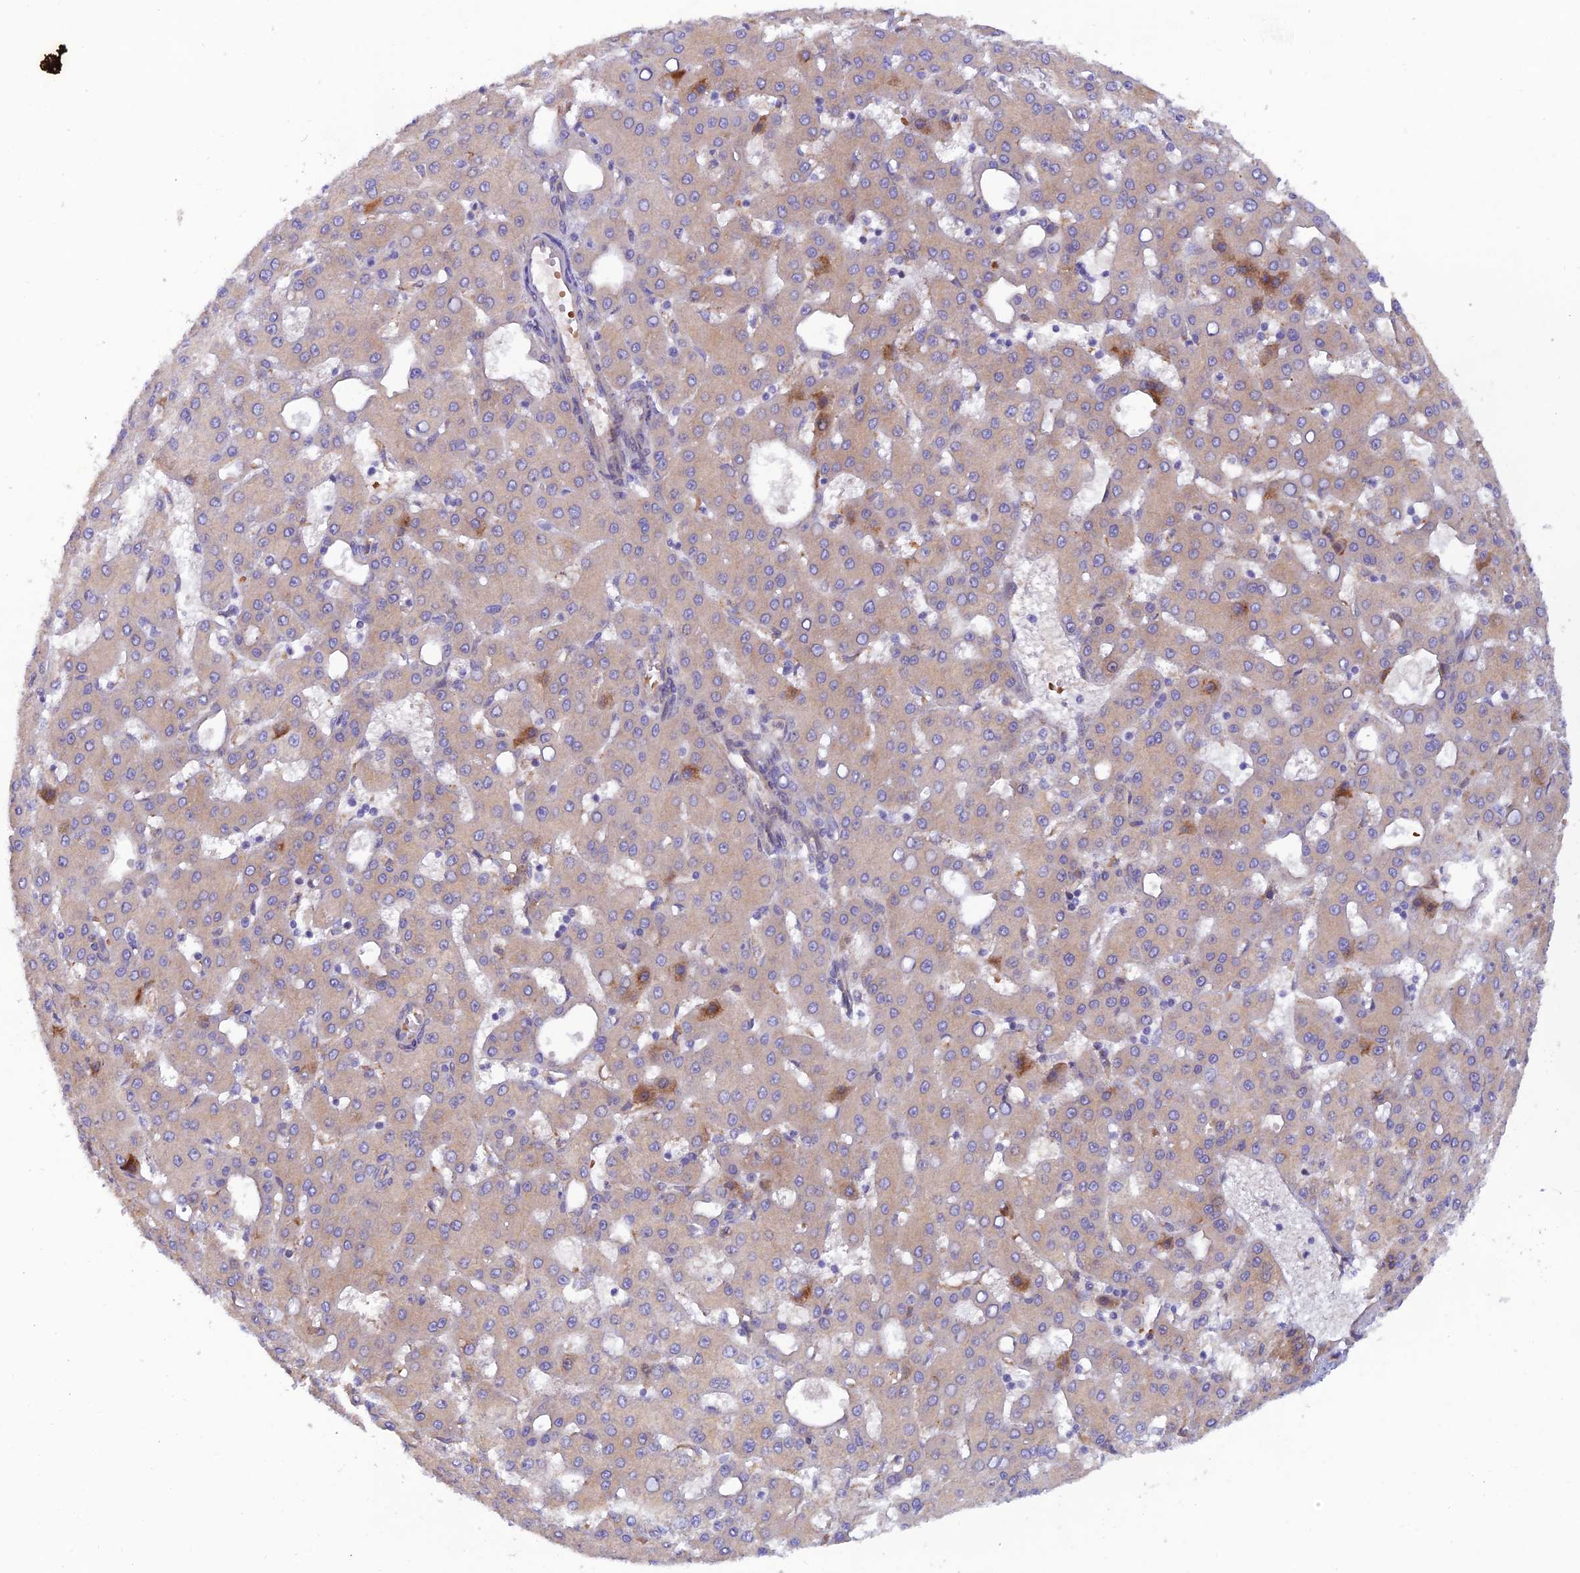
{"staining": {"intensity": "negative", "quantity": "none", "location": "none"}, "tissue": "liver cancer", "cell_type": "Tumor cells", "image_type": "cancer", "snomed": [{"axis": "morphology", "description": "Carcinoma, Hepatocellular, NOS"}, {"axis": "topography", "description": "Liver"}], "caption": "This is an immunohistochemistry (IHC) micrograph of human liver cancer. There is no staining in tumor cells.", "gene": "GMCL1", "patient": {"sex": "male", "age": 47}}